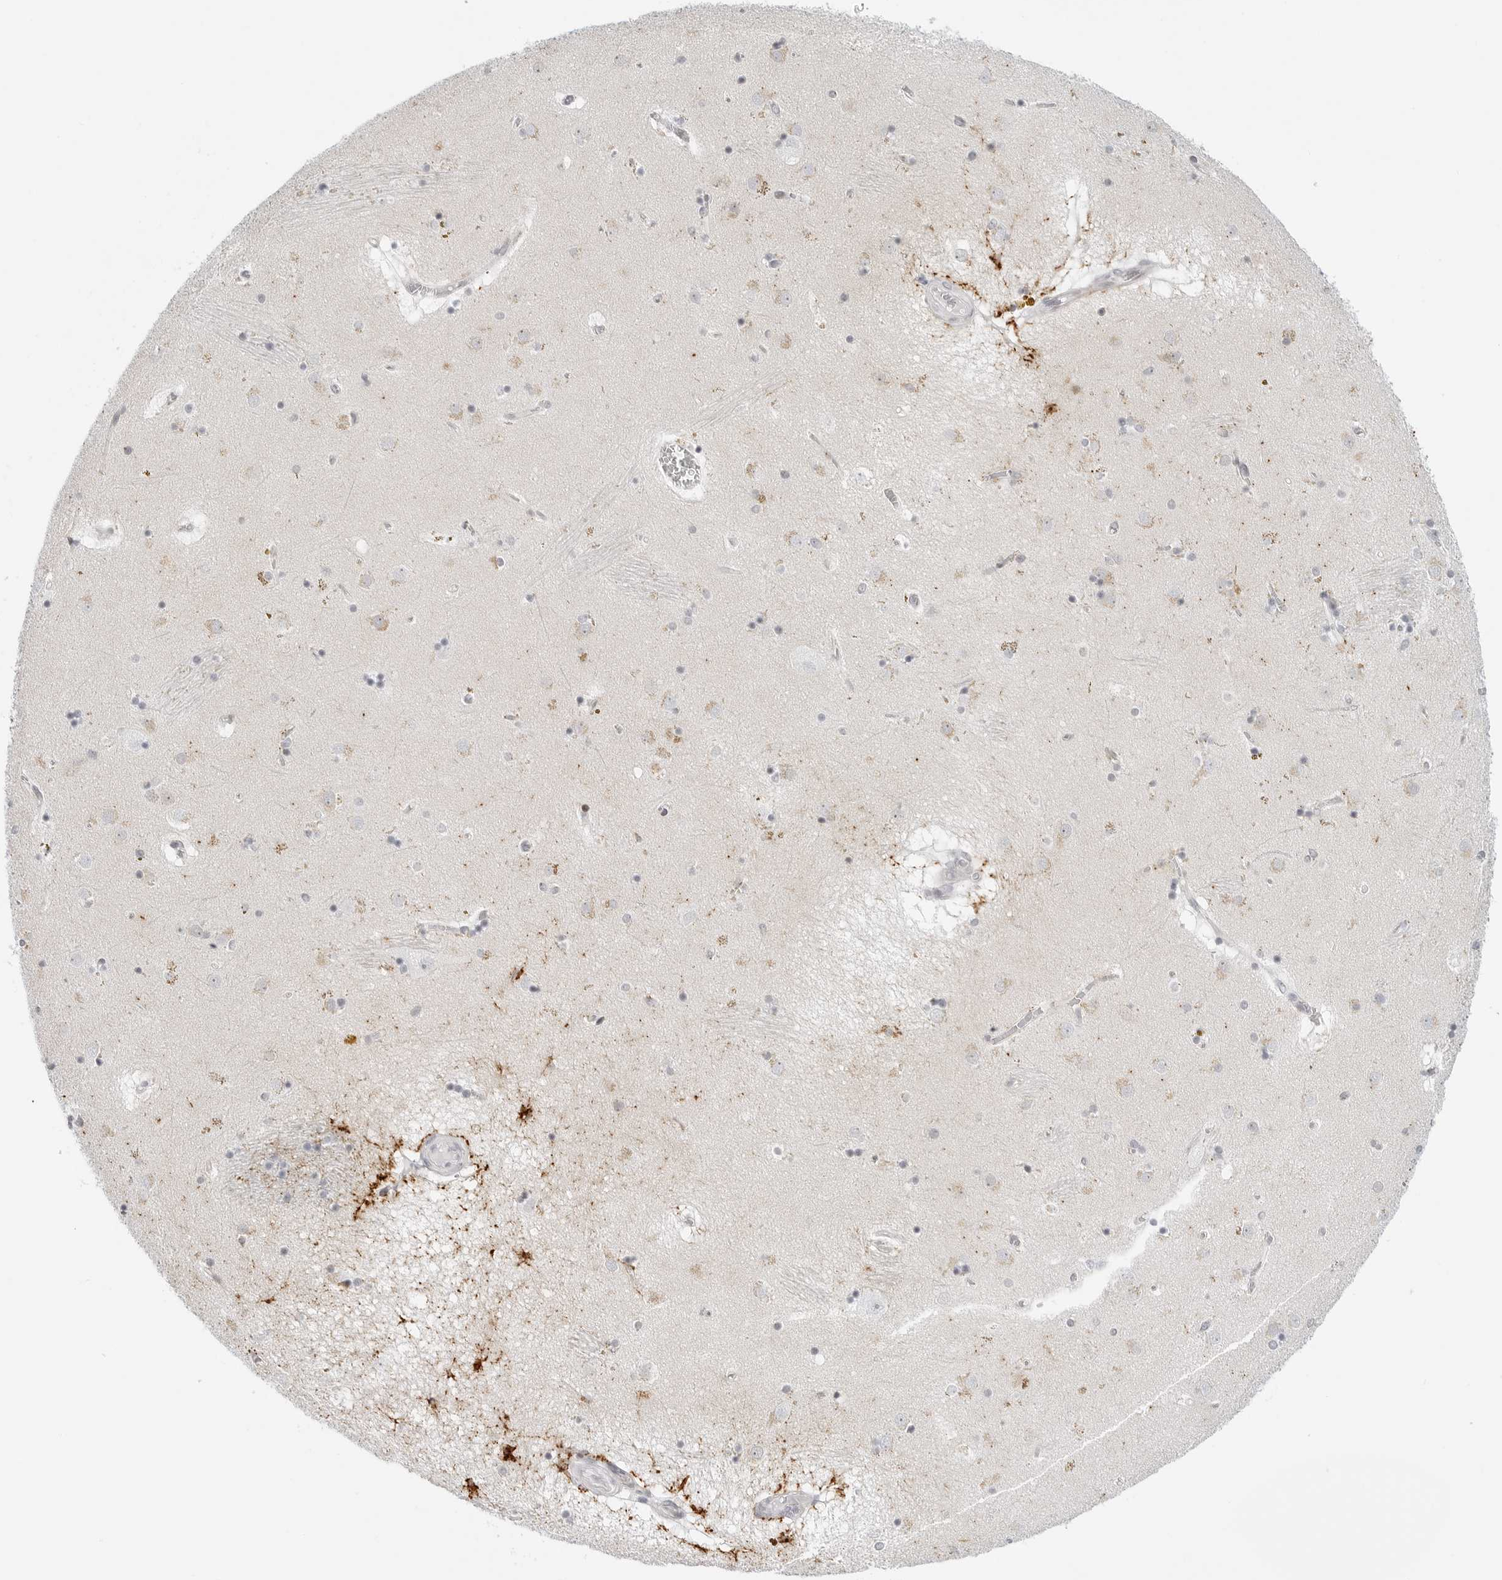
{"staining": {"intensity": "moderate", "quantity": "<25%", "location": "cytoplasmic/membranous"}, "tissue": "caudate", "cell_type": "Glial cells", "image_type": "normal", "snomed": [{"axis": "morphology", "description": "Normal tissue, NOS"}, {"axis": "topography", "description": "Lateral ventricle wall"}], "caption": "This image shows immunohistochemistry staining of unremarkable caudate, with low moderate cytoplasmic/membranous staining in about <25% of glial cells.", "gene": "HSPB7", "patient": {"sex": "male", "age": 70}}